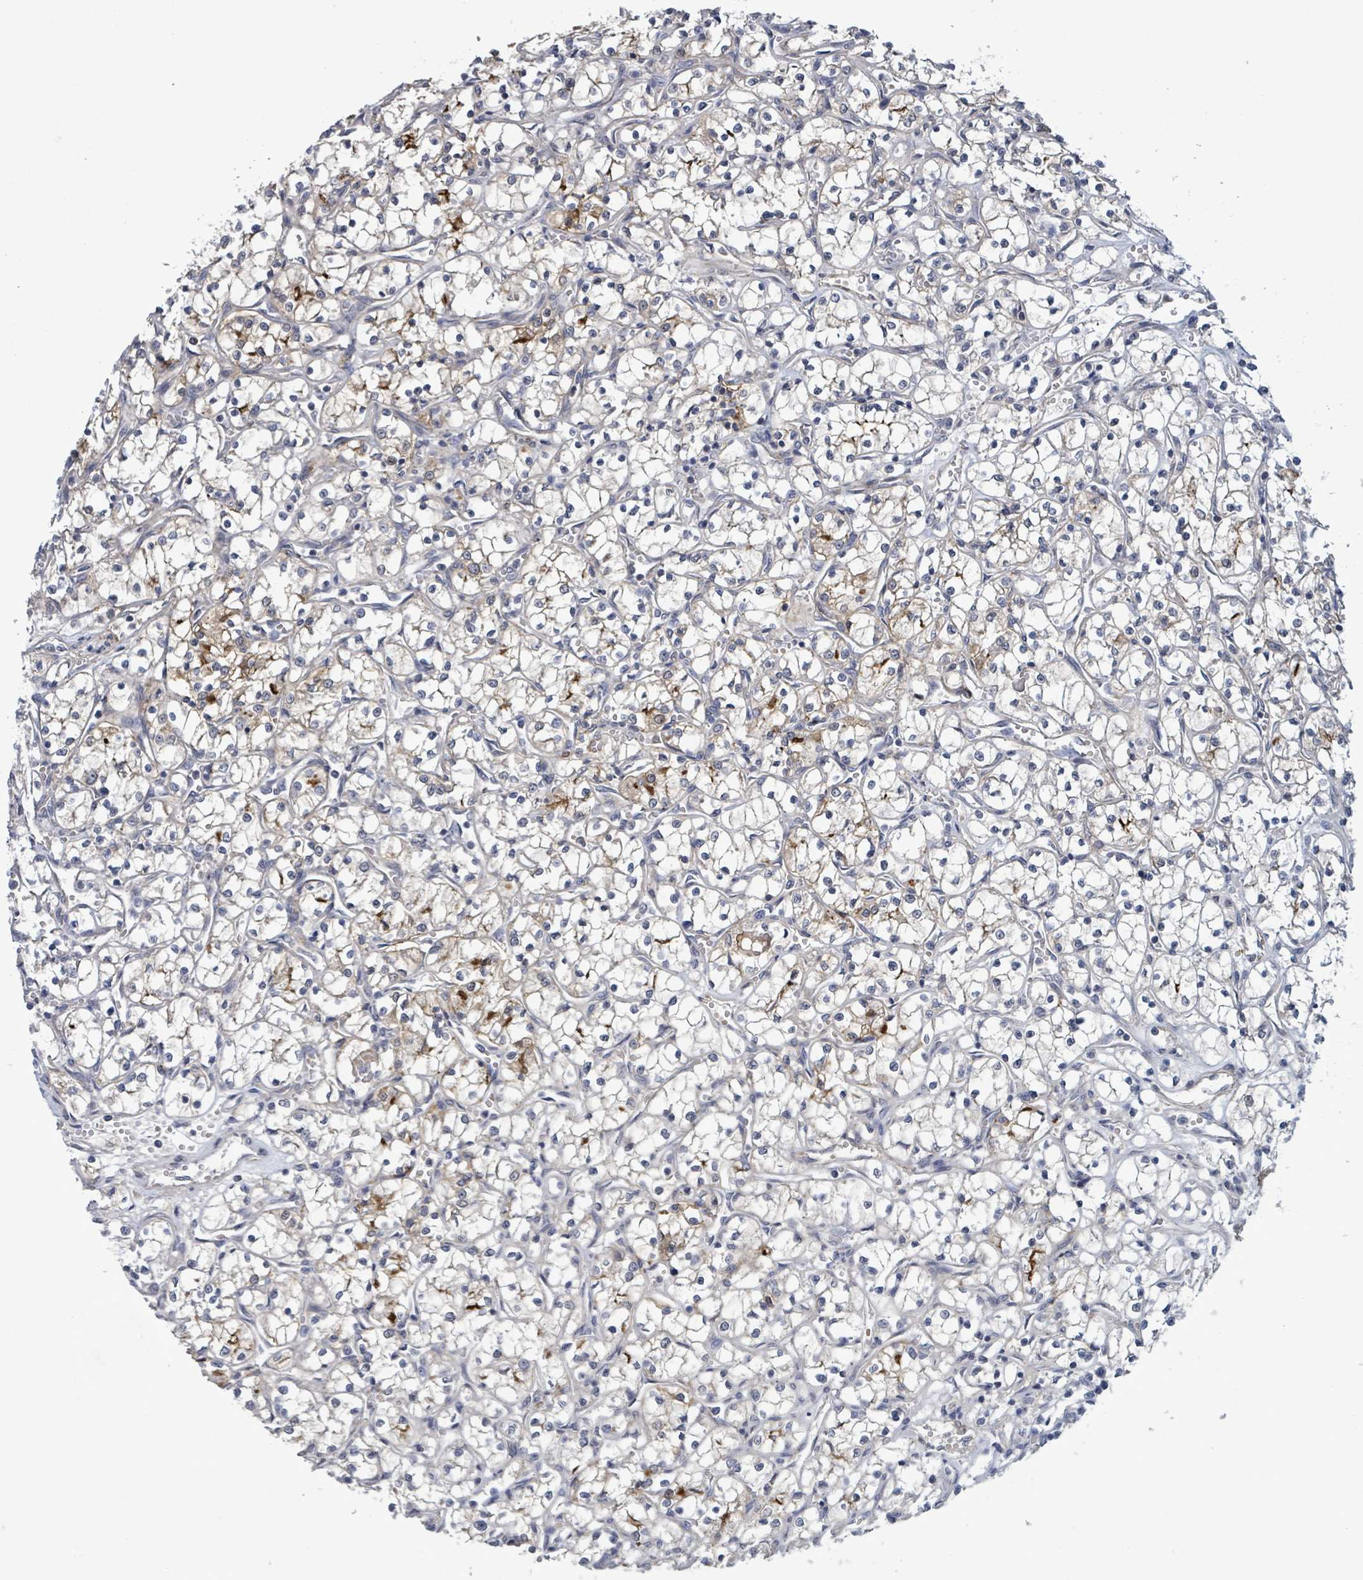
{"staining": {"intensity": "weak", "quantity": "<25%", "location": "cytoplasmic/membranous"}, "tissue": "renal cancer", "cell_type": "Tumor cells", "image_type": "cancer", "snomed": [{"axis": "morphology", "description": "Adenocarcinoma, NOS"}, {"axis": "topography", "description": "Kidney"}], "caption": "The IHC micrograph has no significant positivity in tumor cells of renal cancer tissue. (Stains: DAB IHC with hematoxylin counter stain, Microscopy: brightfield microscopy at high magnification).", "gene": "AMMECR1", "patient": {"sex": "female", "age": 69}}